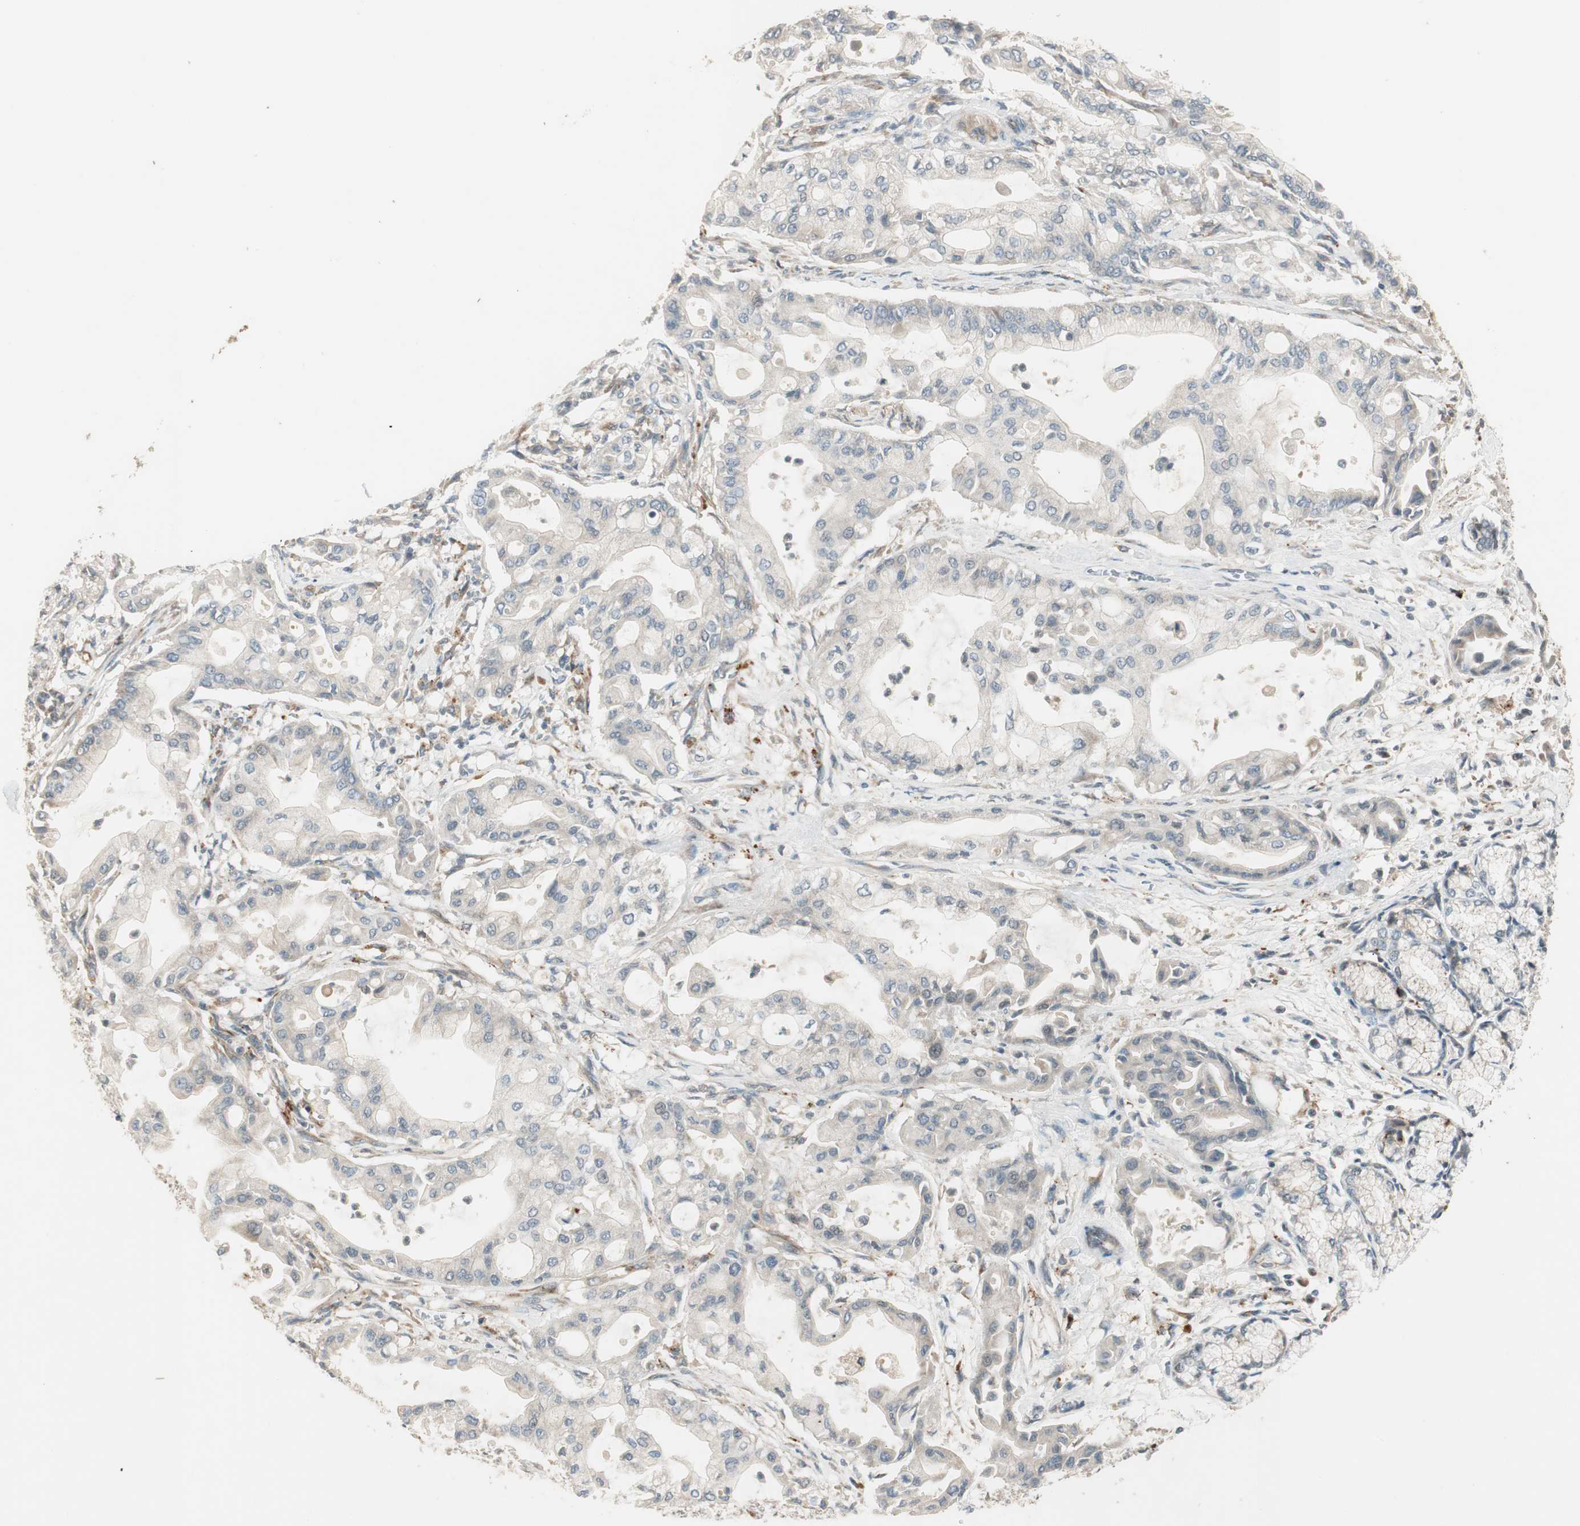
{"staining": {"intensity": "negative", "quantity": "none", "location": "none"}, "tissue": "pancreatic cancer", "cell_type": "Tumor cells", "image_type": "cancer", "snomed": [{"axis": "morphology", "description": "Adenocarcinoma, NOS"}, {"axis": "morphology", "description": "Adenocarcinoma, metastatic, NOS"}, {"axis": "topography", "description": "Lymph node"}, {"axis": "topography", "description": "Pancreas"}, {"axis": "topography", "description": "Duodenum"}], "caption": "A high-resolution image shows immunohistochemistry (IHC) staining of pancreatic adenocarcinoma, which displays no significant staining in tumor cells.", "gene": "SFRP1", "patient": {"sex": "female", "age": 64}}